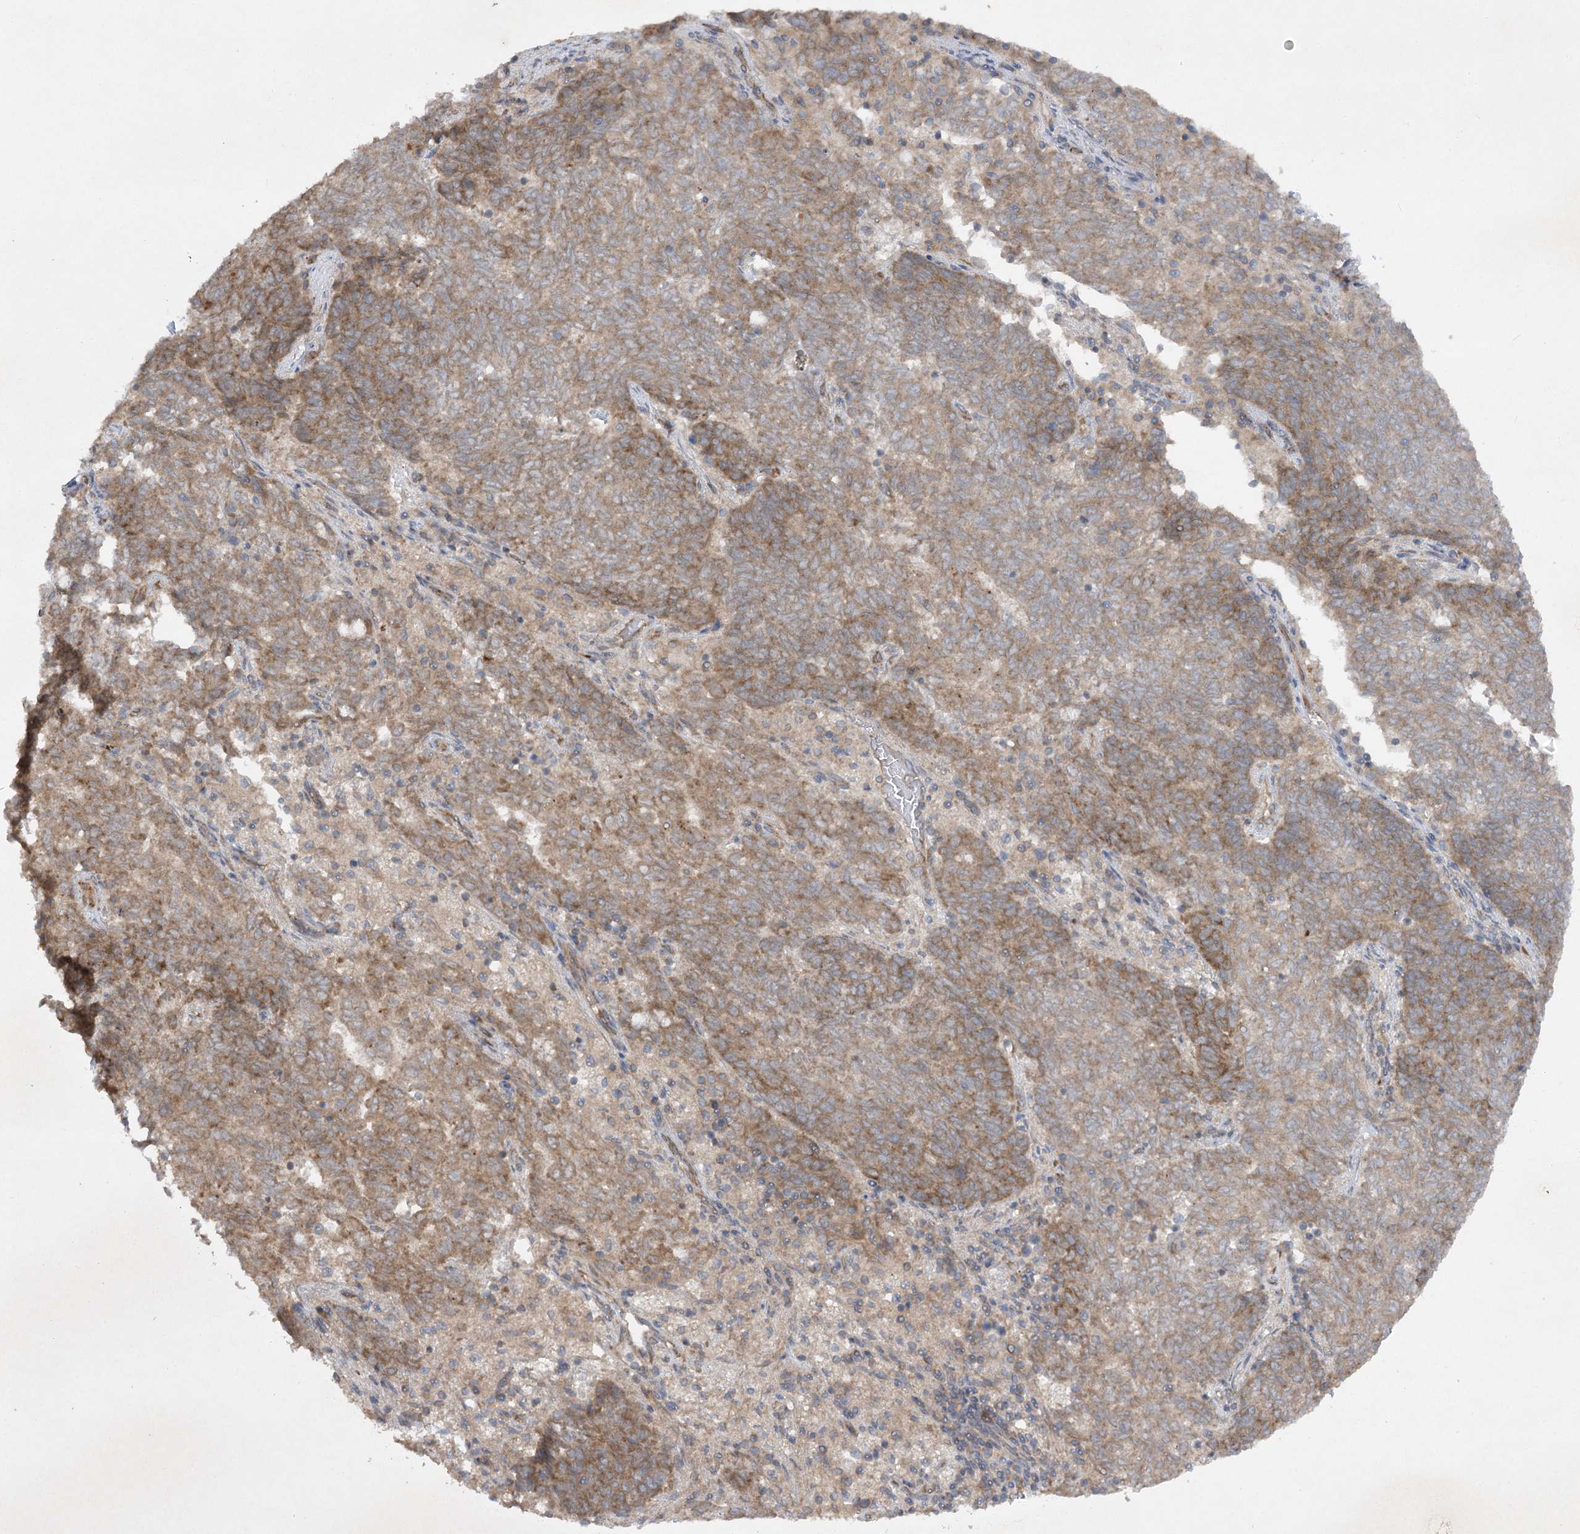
{"staining": {"intensity": "moderate", "quantity": ">75%", "location": "cytoplasmic/membranous"}, "tissue": "endometrial cancer", "cell_type": "Tumor cells", "image_type": "cancer", "snomed": [{"axis": "morphology", "description": "Adenocarcinoma, NOS"}, {"axis": "topography", "description": "Endometrium"}], "caption": "Protein staining by immunohistochemistry demonstrates moderate cytoplasmic/membranous expression in about >75% of tumor cells in endometrial cancer.", "gene": "TRAF3IP1", "patient": {"sex": "female", "age": 80}}